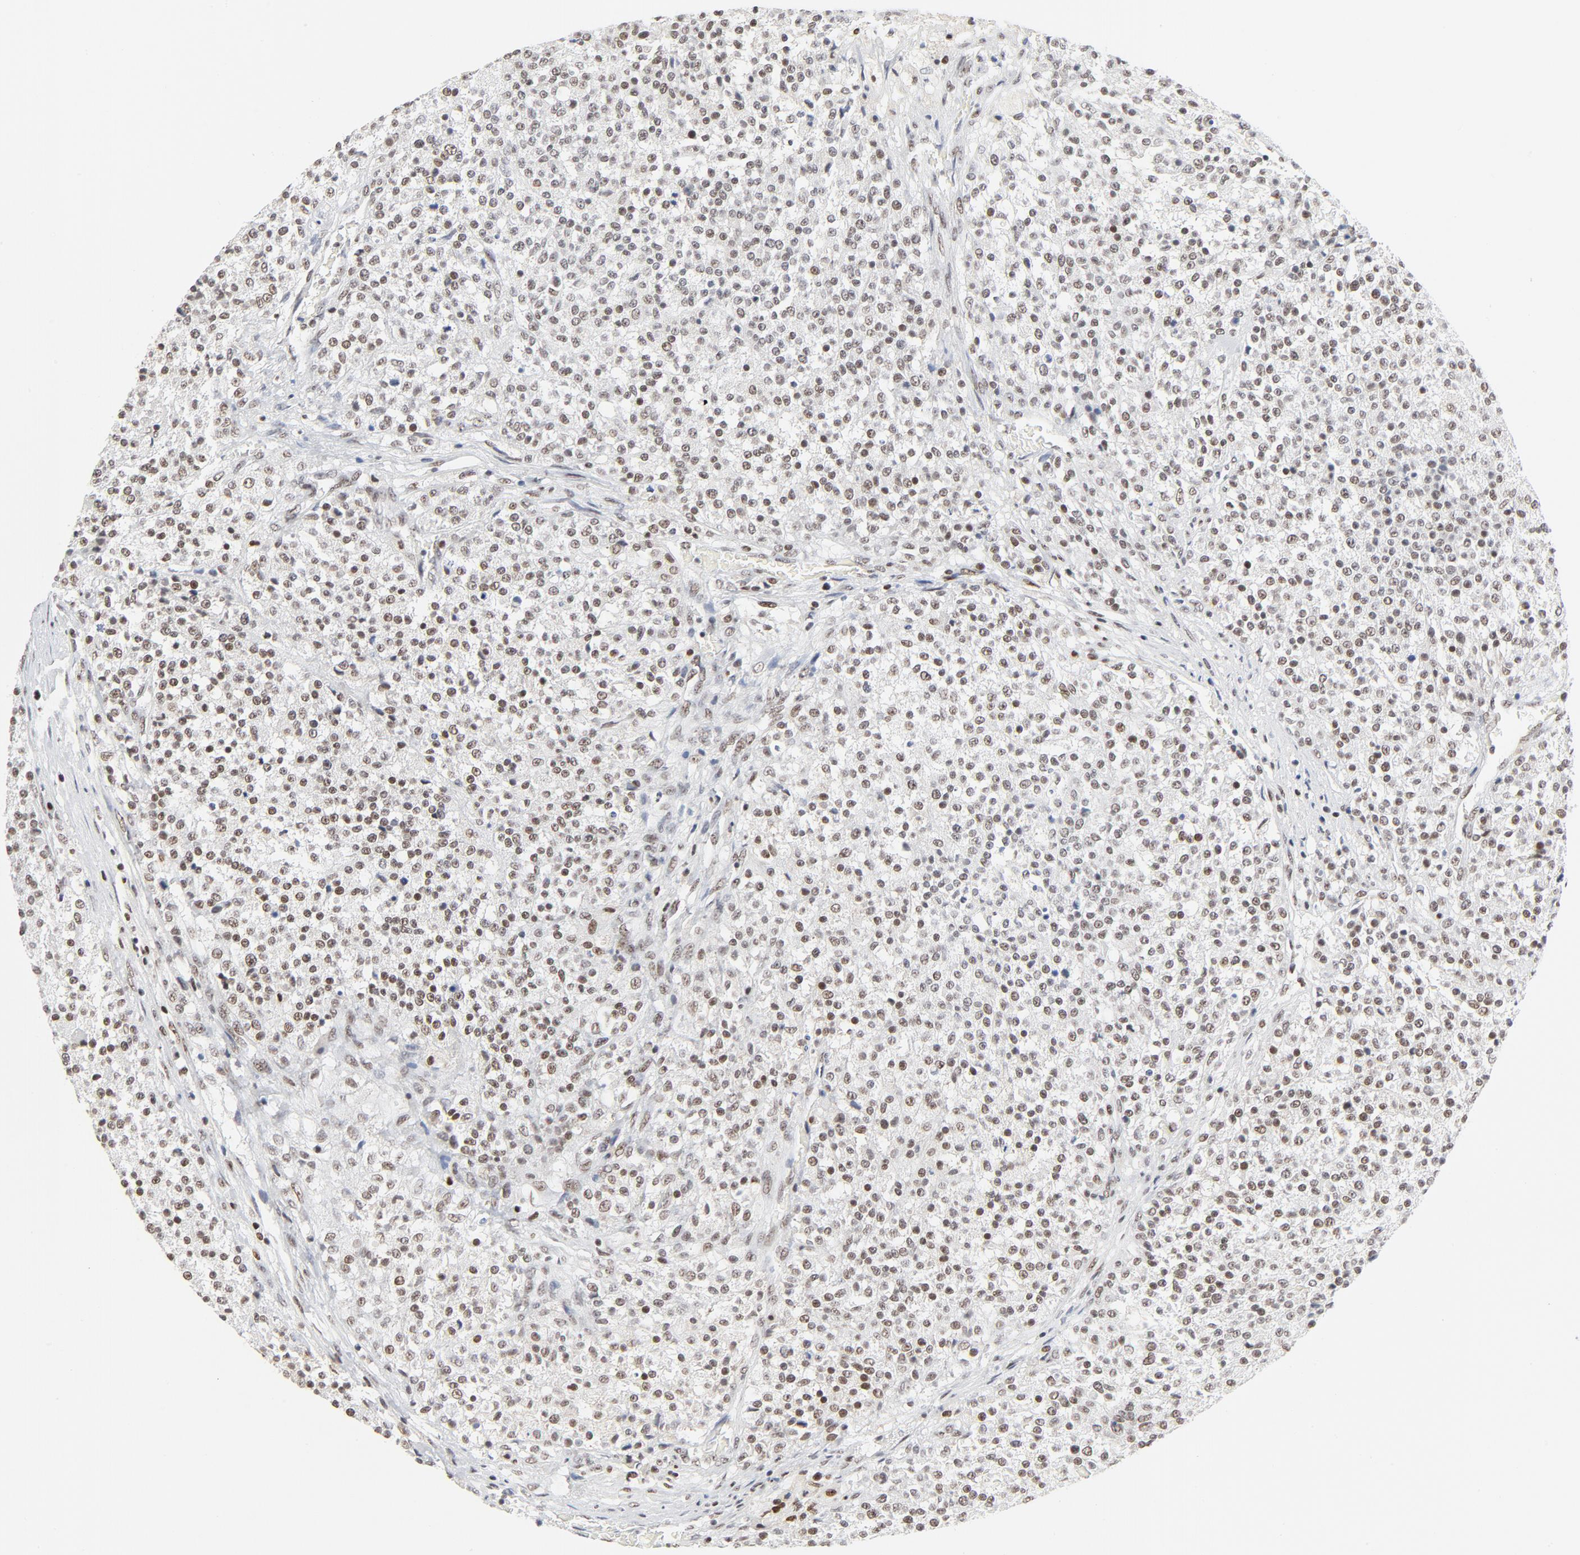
{"staining": {"intensity": "moderate", "quantity": "25%-75%", "location": "nuclear"}, "tissue": "testis cancer", "cell_type": "Tumor cells", "image_type": "cancer", "snomed": [{"axis": "morphology", "description": "Seminoma, NOS"}, {"axis": "topography", "description": "Testis"}], "caption": "Immunohistochemistry (IHC) (DAB (3,3'-diaminobenzidine)) staining of testis cancer shows moderate nuclear protein staining in approximately 25%-75% of tumor cells.", "gene": "GTF2H1", "patient": {"sex": "male", "age": 59}}